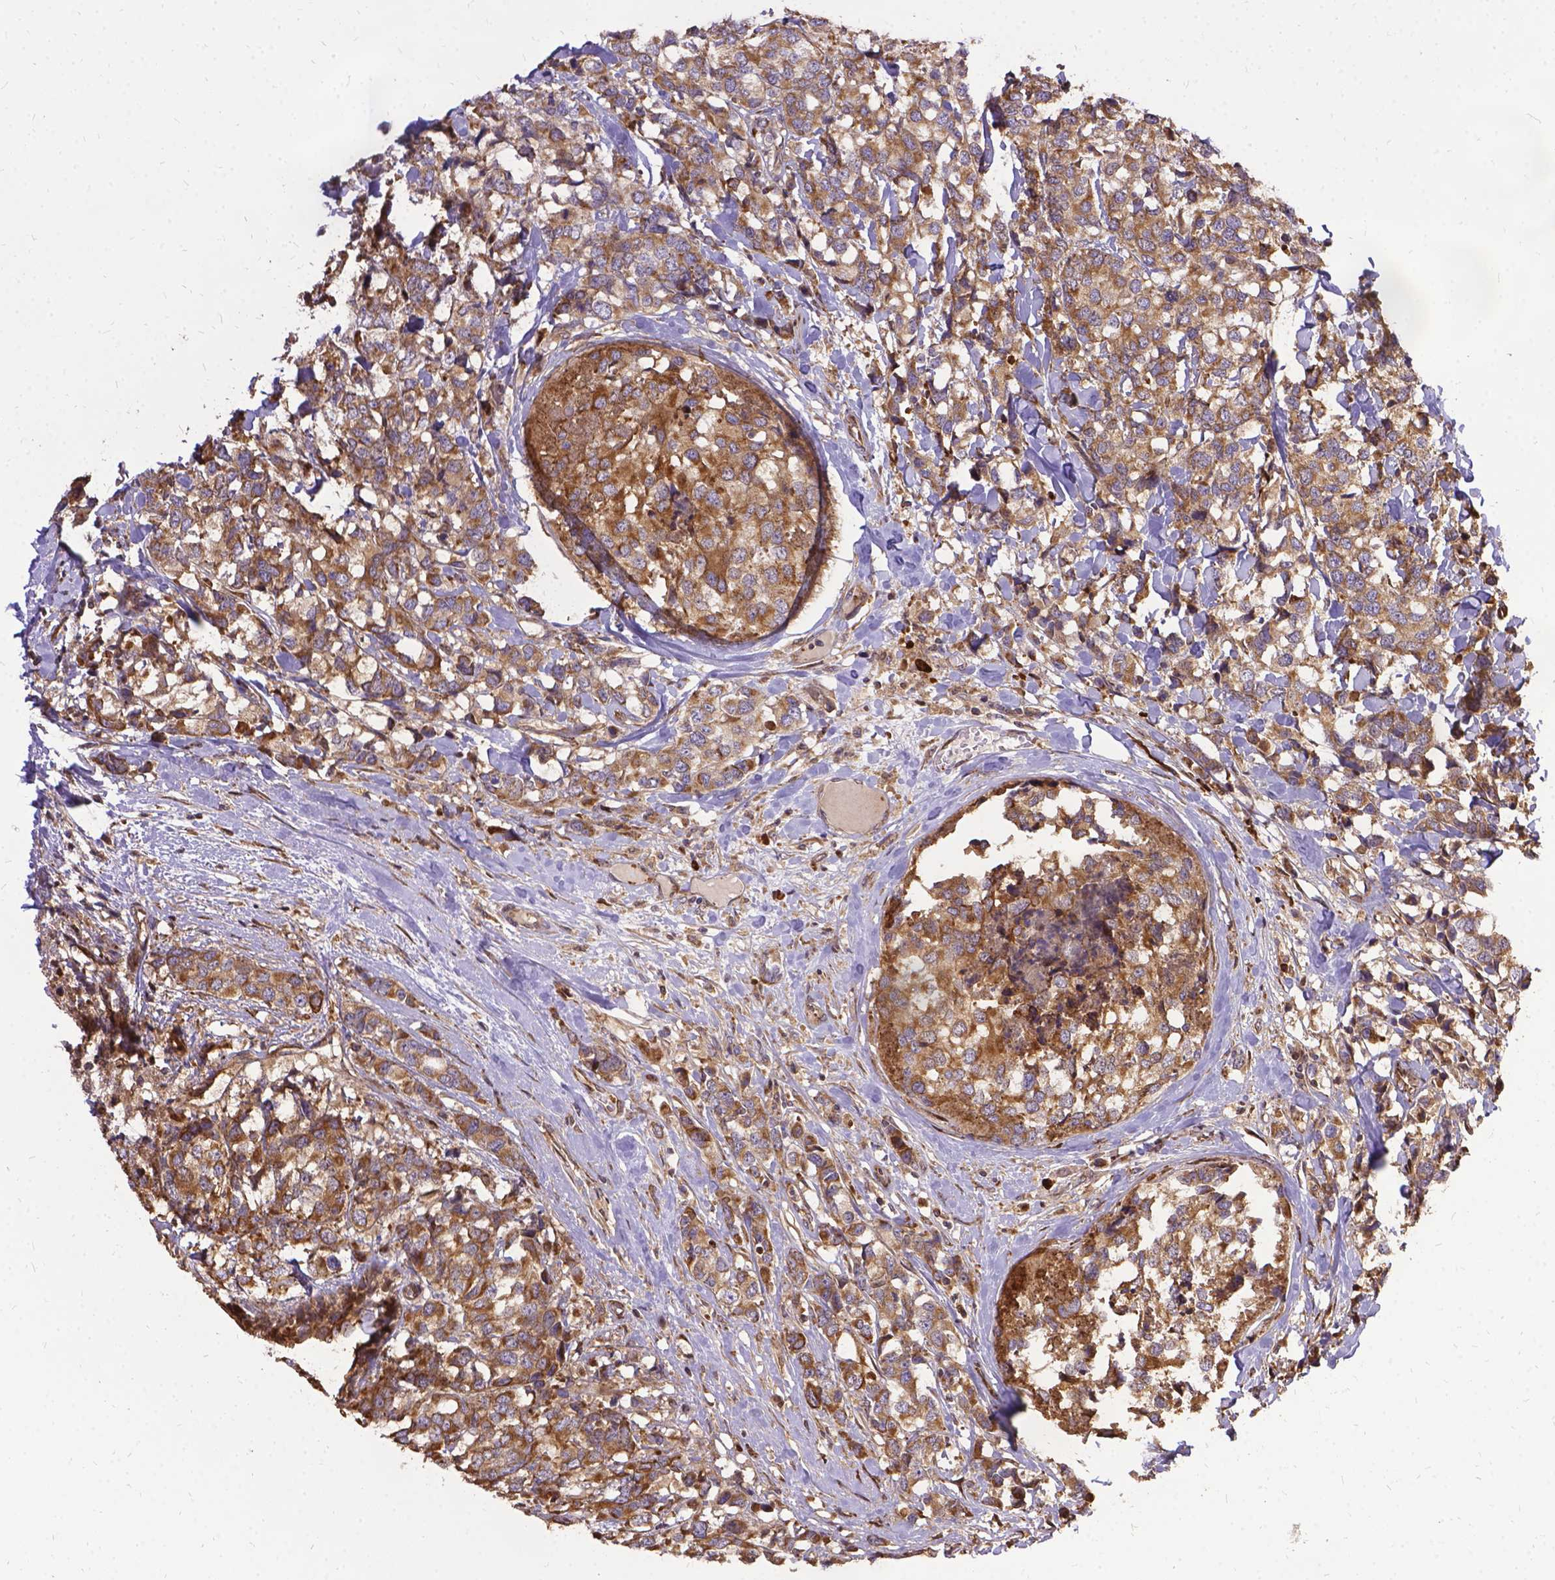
{"staining": {"intensity": "moderate", "quantity": ">75%", "location": "cytoplasmic/membranous"}, "tissue": "breast cancer", "cell_type": "Tumor cells", "image_type": "cancer", "snomed": [{"axis": "morphology", "description": "Lobular carcinoma"}, {"axis": "topography", "description": "Breast"}], "caption": "A micrograph of lobular carcinoma (breast) stained for a protein exhibits moderate cytoplasmic/membranous brown staining in tumor cells.", "gene": "DENND6A", "patient": {"sex": "female", "age": 59}}